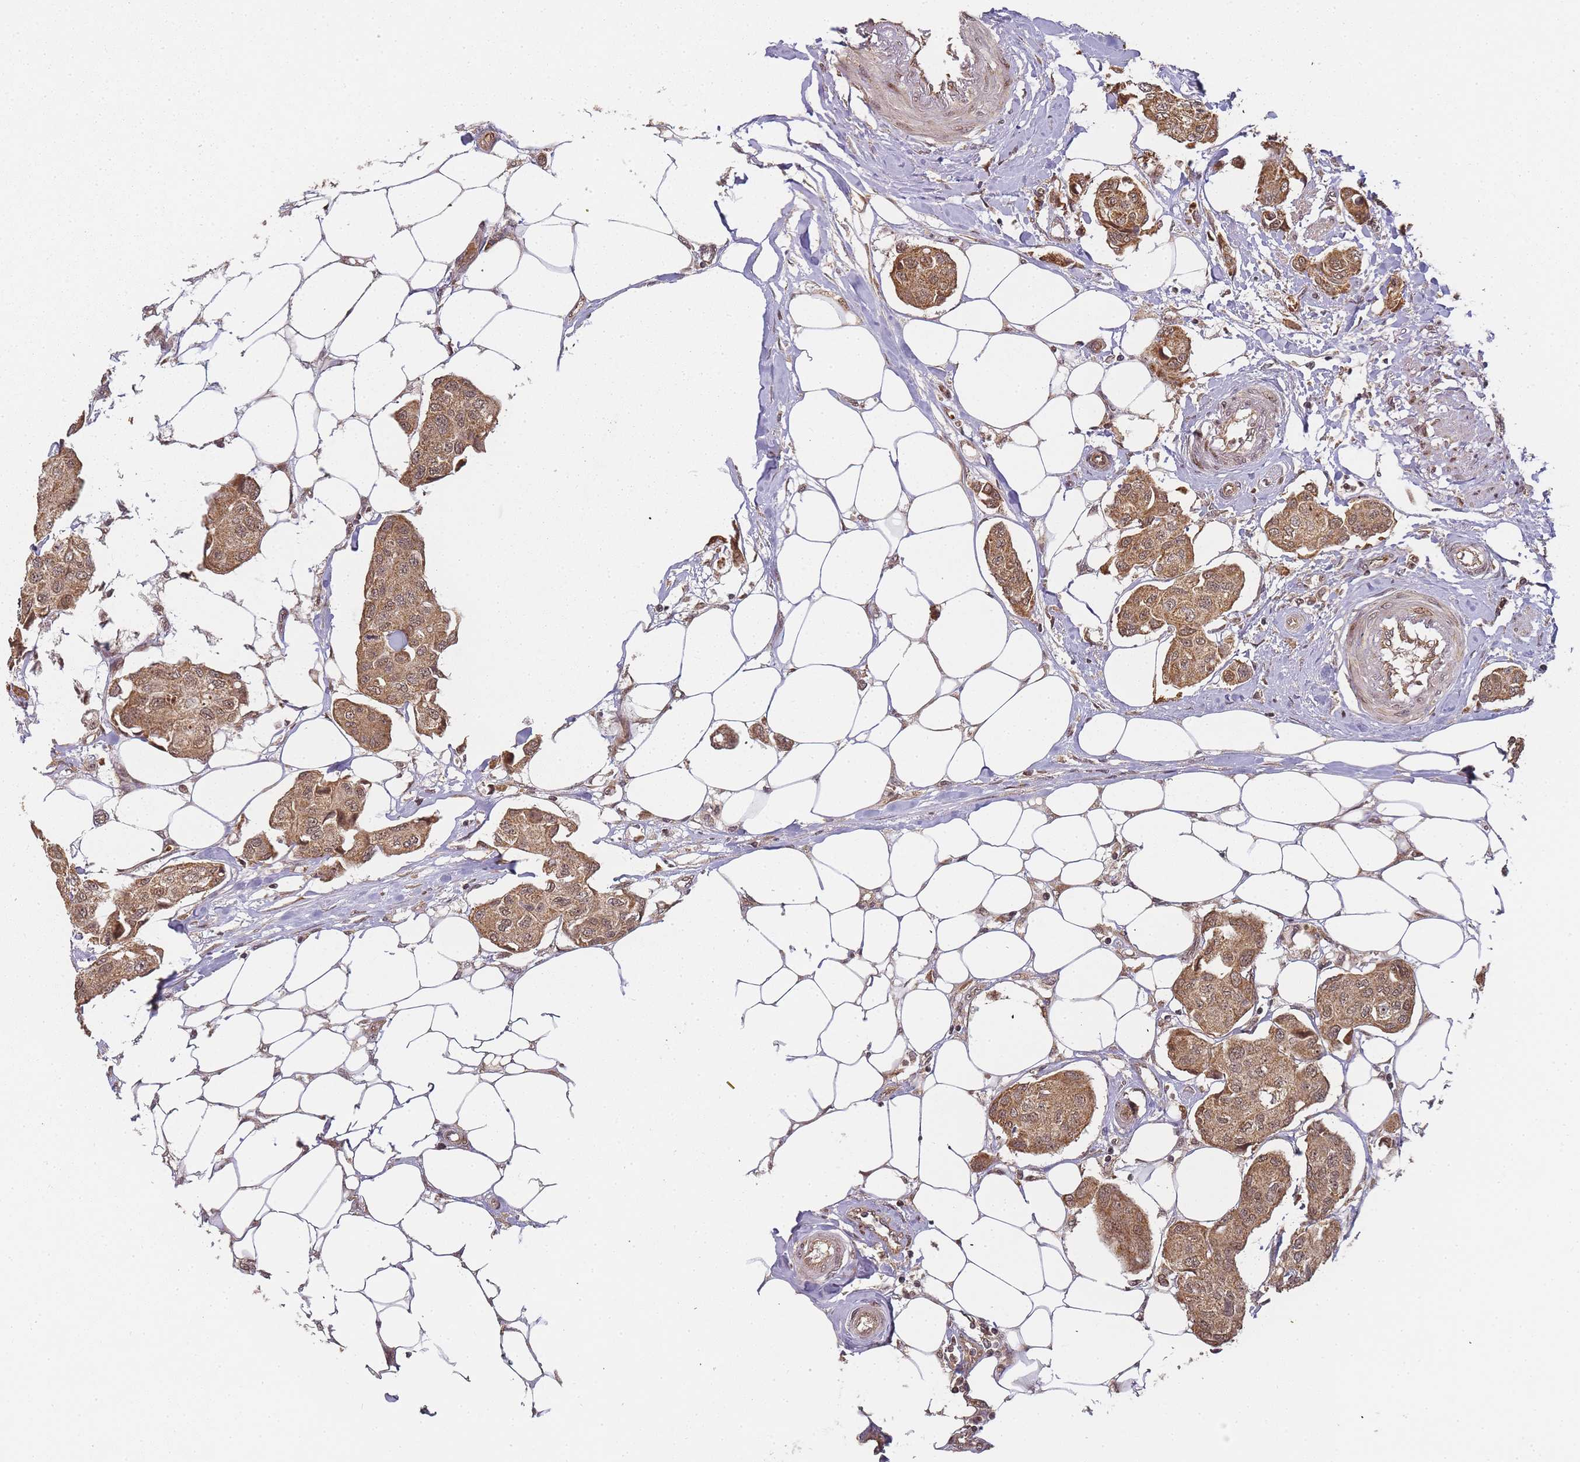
{"staining": {"intensity": "moderate", "quantity": ">75%", "location": "cytoplasmic/membranous,nuclear"}, "tissue": "breast cancer", "cell_type": "Tumor cells", "image_type": "cancer", "snomed": [{"axis": "morphology", "description": "Duct carcinoma"}, {"axis": "topography", "description": "Breast"}, {"axis": "topography", "description": "Lymph node"}], "caption": "Brown immunohistochemical staining in human breast cancer reveals moderate cytoplasmic/membranous and nuclear positivity in about >75% of tumor cells. Ihc stains the protein in brown and the nuclei are stained blue.", "gene": "ZNF497", "patient": {"sex": "female", "age": 80}}